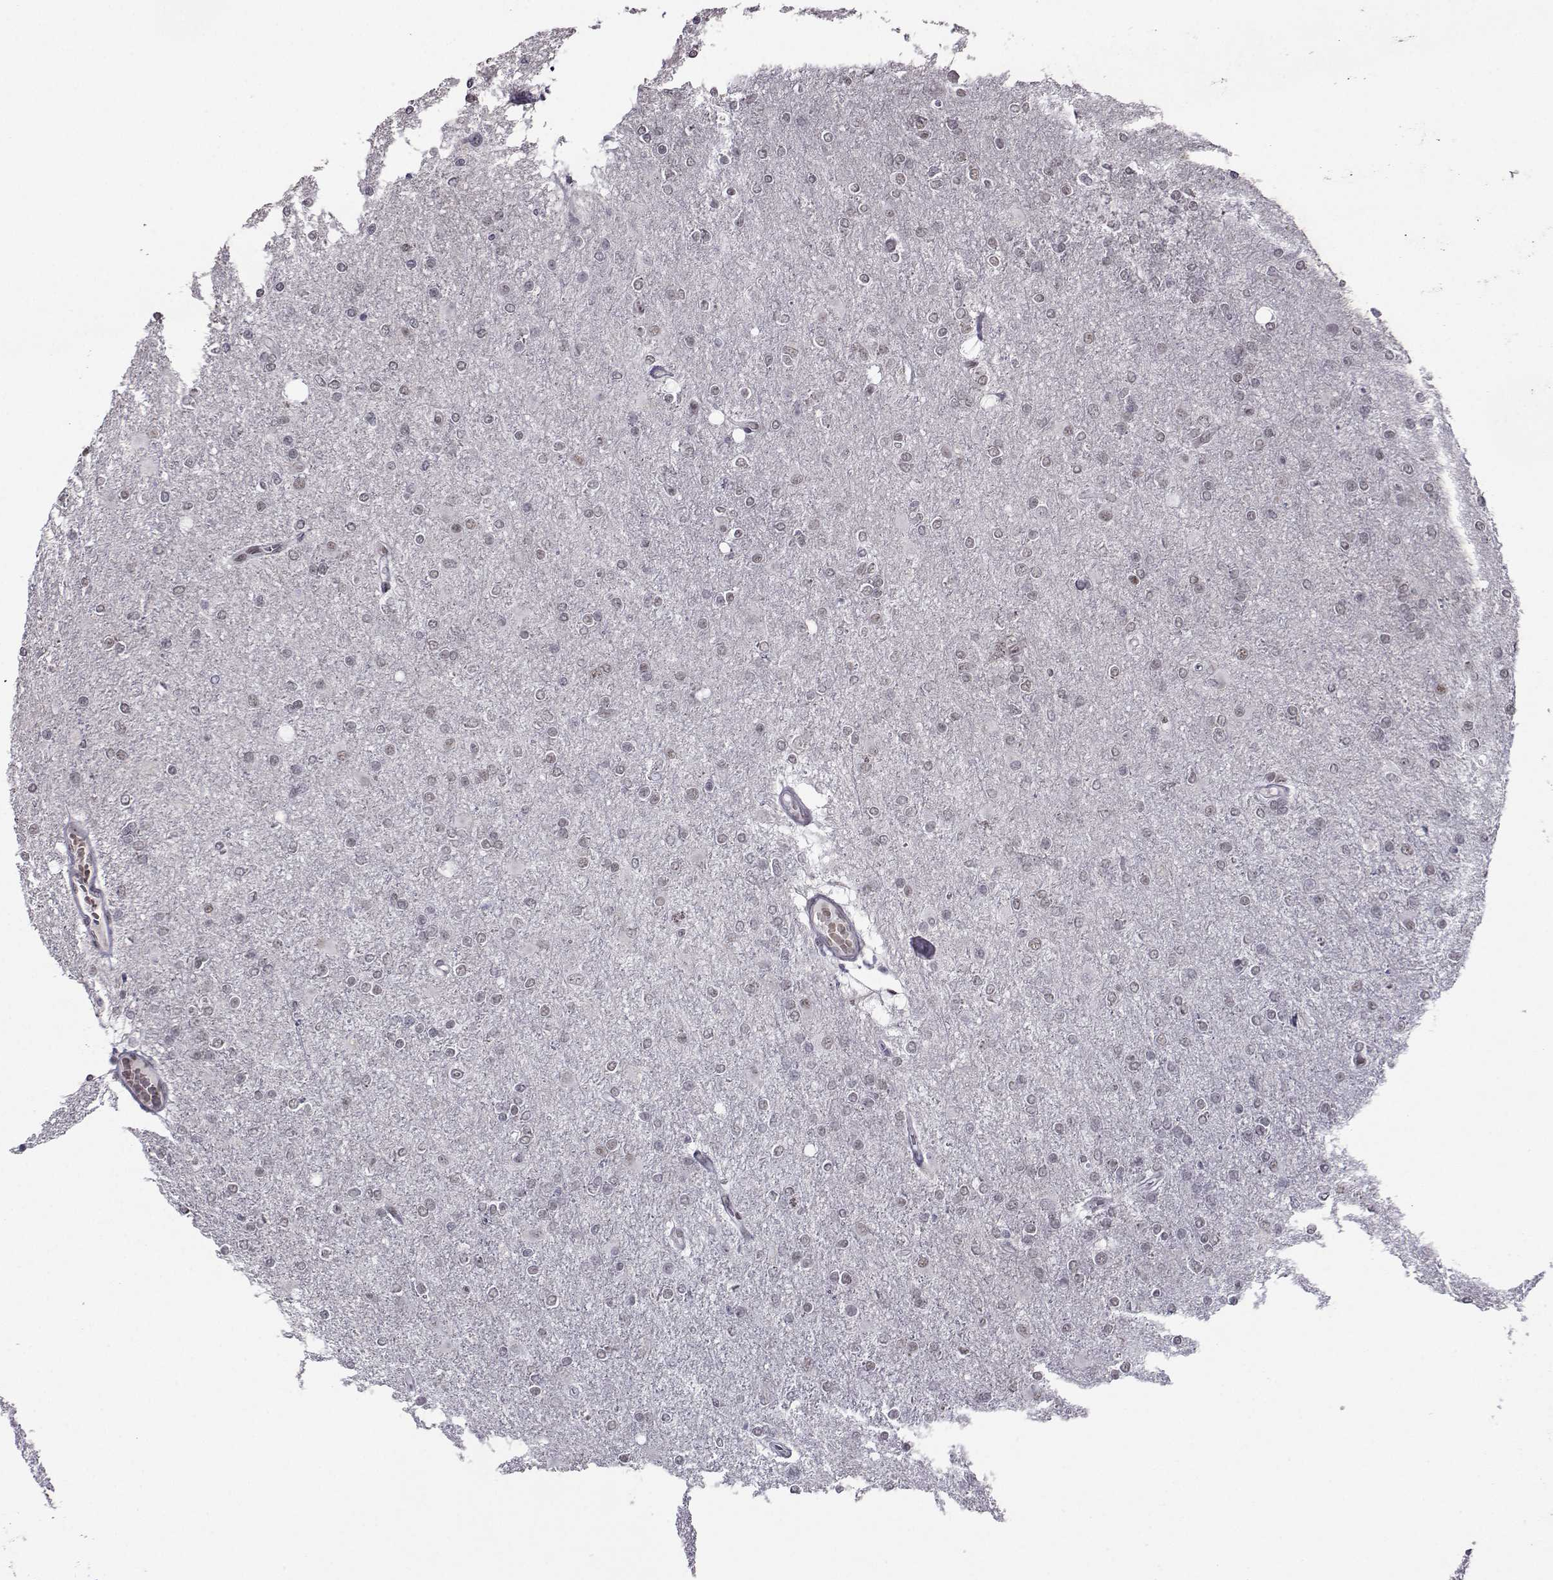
{"staining": {"intensity": "negative", "quantity": "none", "location": "none"}, "tissue": "glioma", "cell_type": "Tumor cells", "image_type": "cancer", "snomed": [{"axis": "morphology", "description": "Glioma, malignant, High grade"}, {"axis": "topography", "description": "Cerebral cortex"}], "caption": "Tumor cells show no significant positivity in malignant glioma (high-grade). (IHC, brightfield microscopy, high magnification).", "gene": "LIN28A", "patient": {"sex": "male", "age": 70}}